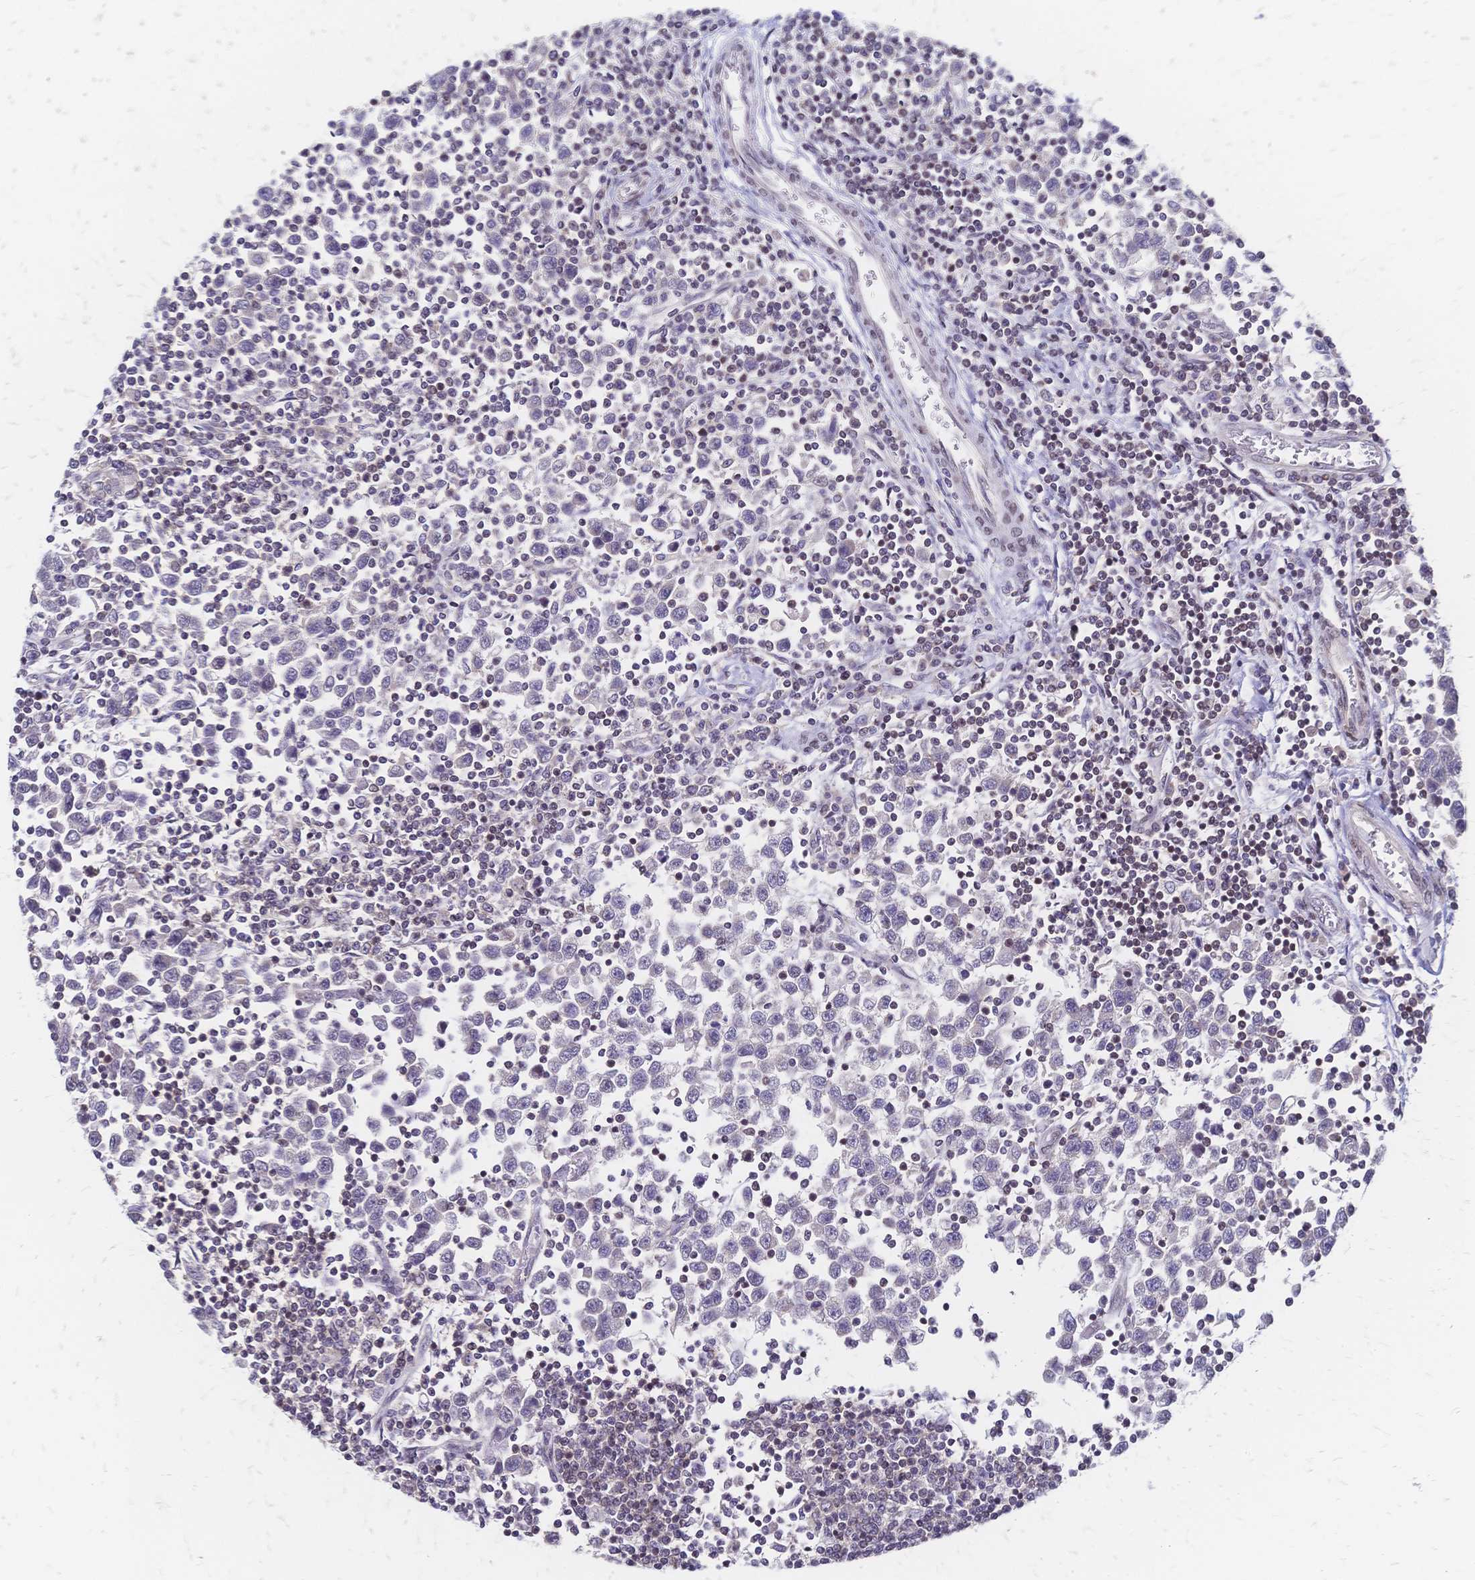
{"staining": {"intensity": "negative", "quantity": "none", "location": "none"}, "tissue": "testis cancer", "cell_type": "Tumor cells", "image_type": "cancer", "snomed": [{"axis": "morphology", "description": "Seminoma, NOS"}, {"axis": "topography", "description": "Testis"}], "caption": "Immunohistochemistry of human testis seminoma reveals no expression in tumor cells.", "gene": "CBX7", "patient": {"sex": "male", "age": 34}}